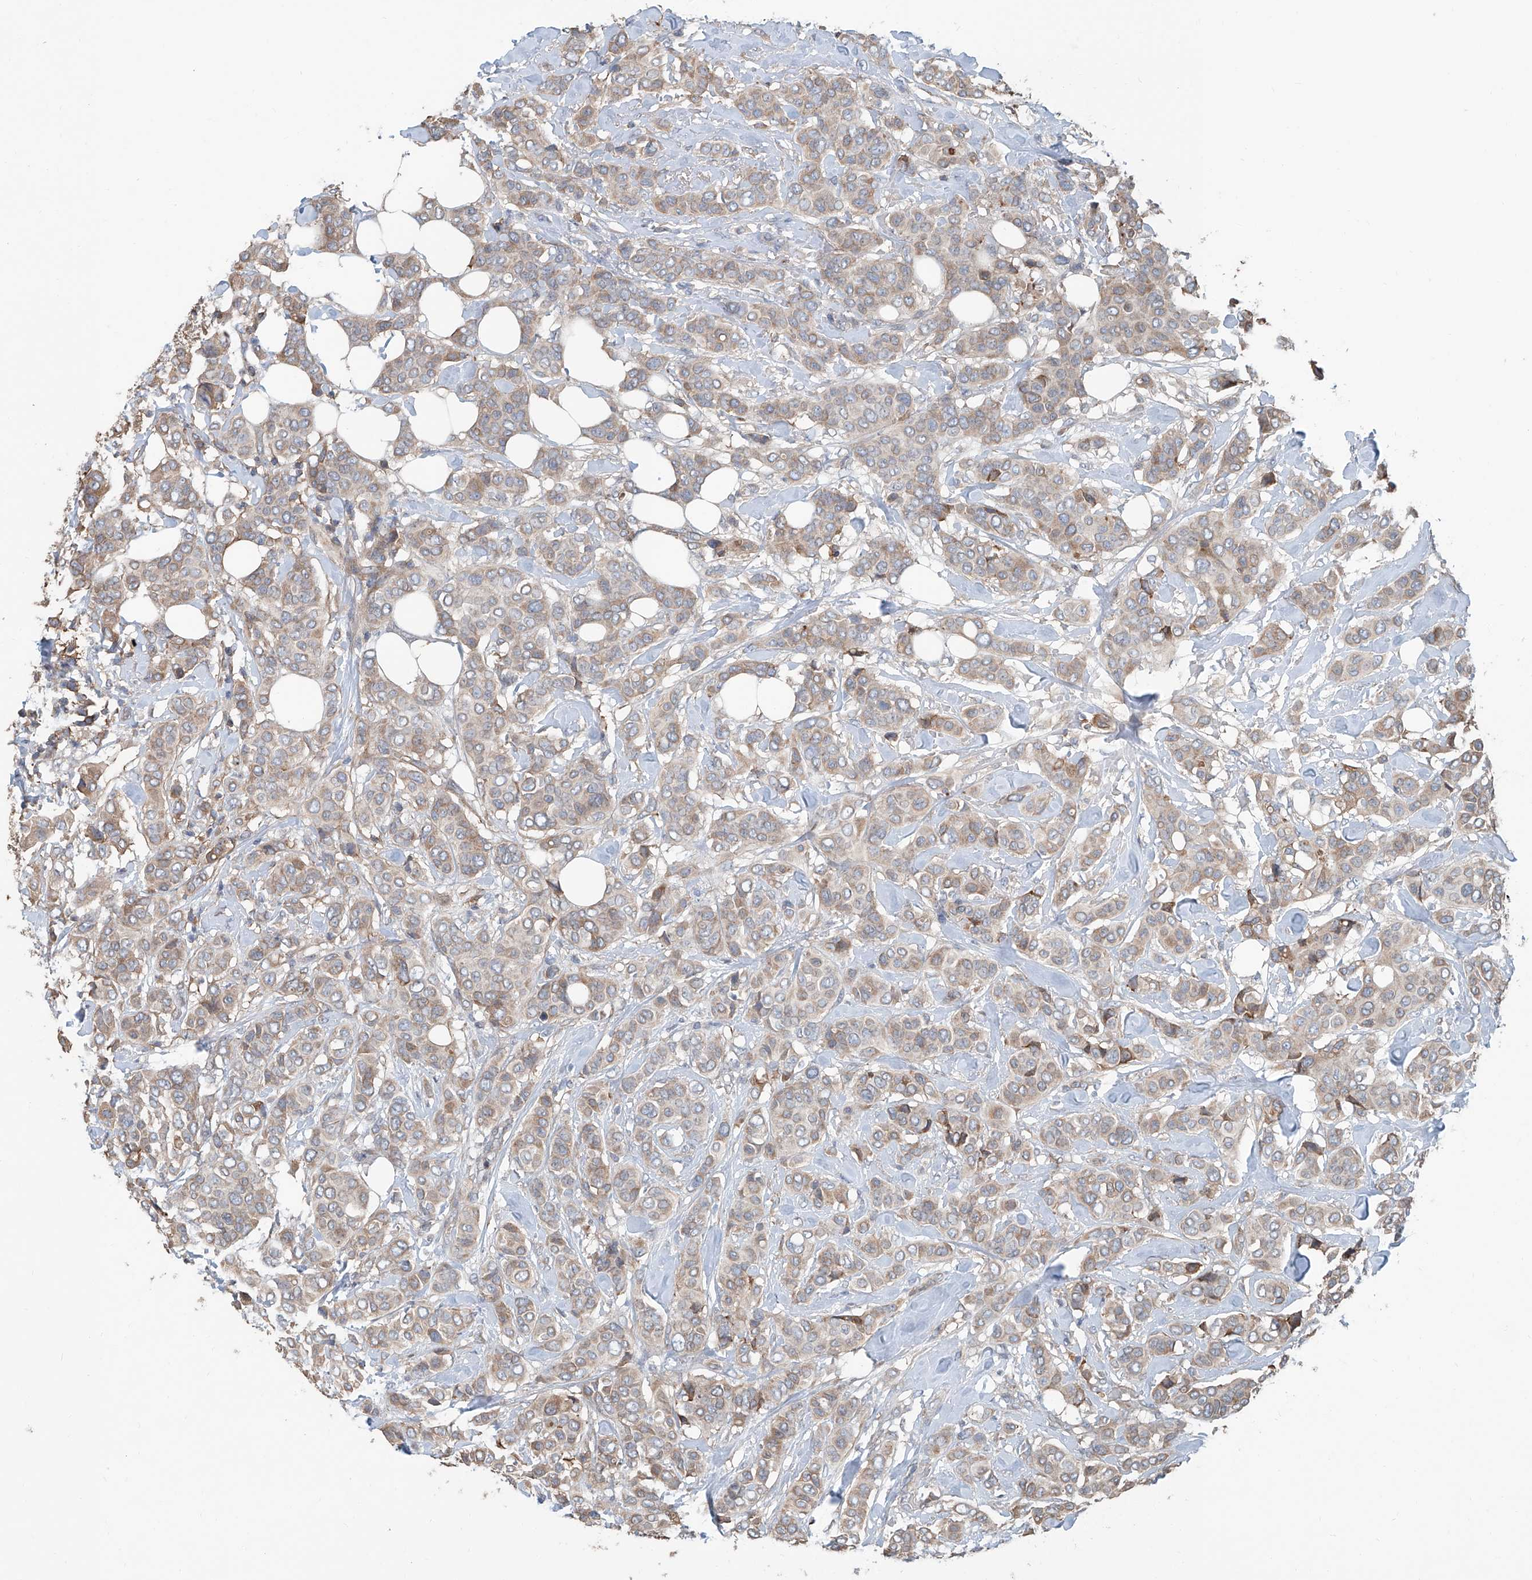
{"staining": {"intensity": "weak", "quantity": ">75%", "location": "cytoplasmic/membranous"}, "tissue": "breast cancer", "cell_type": "Tumor cells", "image_type": "cancer", "snomed": [{"axis": "morphology", "description": "Lobular carcinoma"}, {"axis": "topography", "description": "Breast"}], "caption": "Immunohistochemistry (IHC) photomicrograph of neoplastic tissue: human breast cancer (lobular carcinoma) stained using immunohistochemistry demonstrates low levels of weak protein expression localized specifically in the cytoplasmic/membranous of tumor cells, appearing as a cytoplasmic/membranous brown color.", "gene": "KCNK10", "patient": {"sex": "female", "age": 51}}